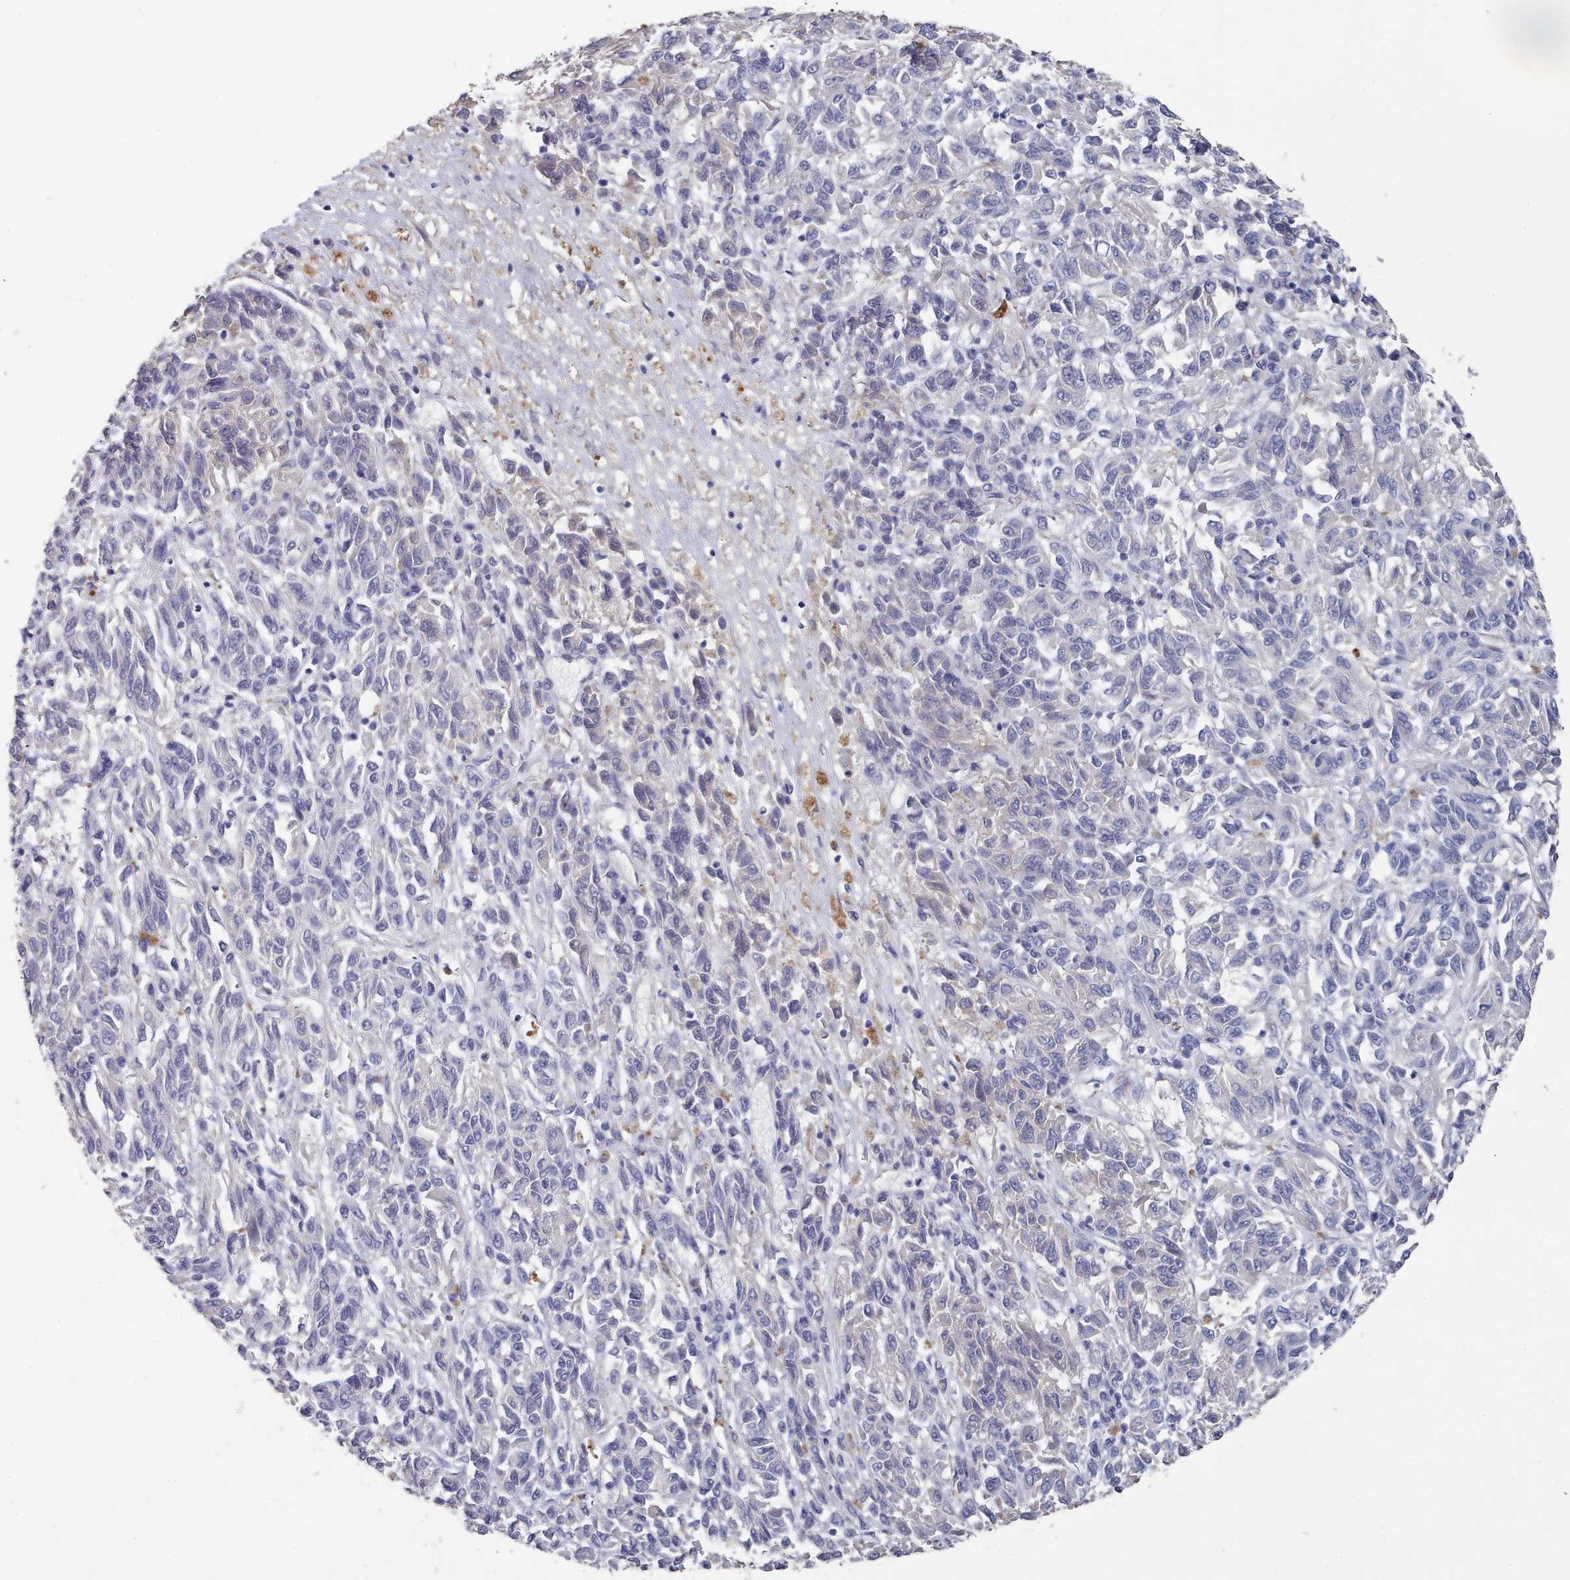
{"staining": {"intensity": "negative", "quantity": "none", "location": "none"}, "tissue": "melanoma", "cell_type": "Tumor cells", "image_type": "cancer", "snomed": [{"axis": "morphology", "description": "Malignant melanoma, Metastatic site"}, {"axis": "topography", "description": "Lung"}], "caption": "Immunohistochemical staining of human melanoma shows no significant staining in tumor cells. (Brightfield microscopy of DAB immunohistochemistry at high magnification).", "gene": "ACAD11", "patient": {"sex": "male", "age": 64}}